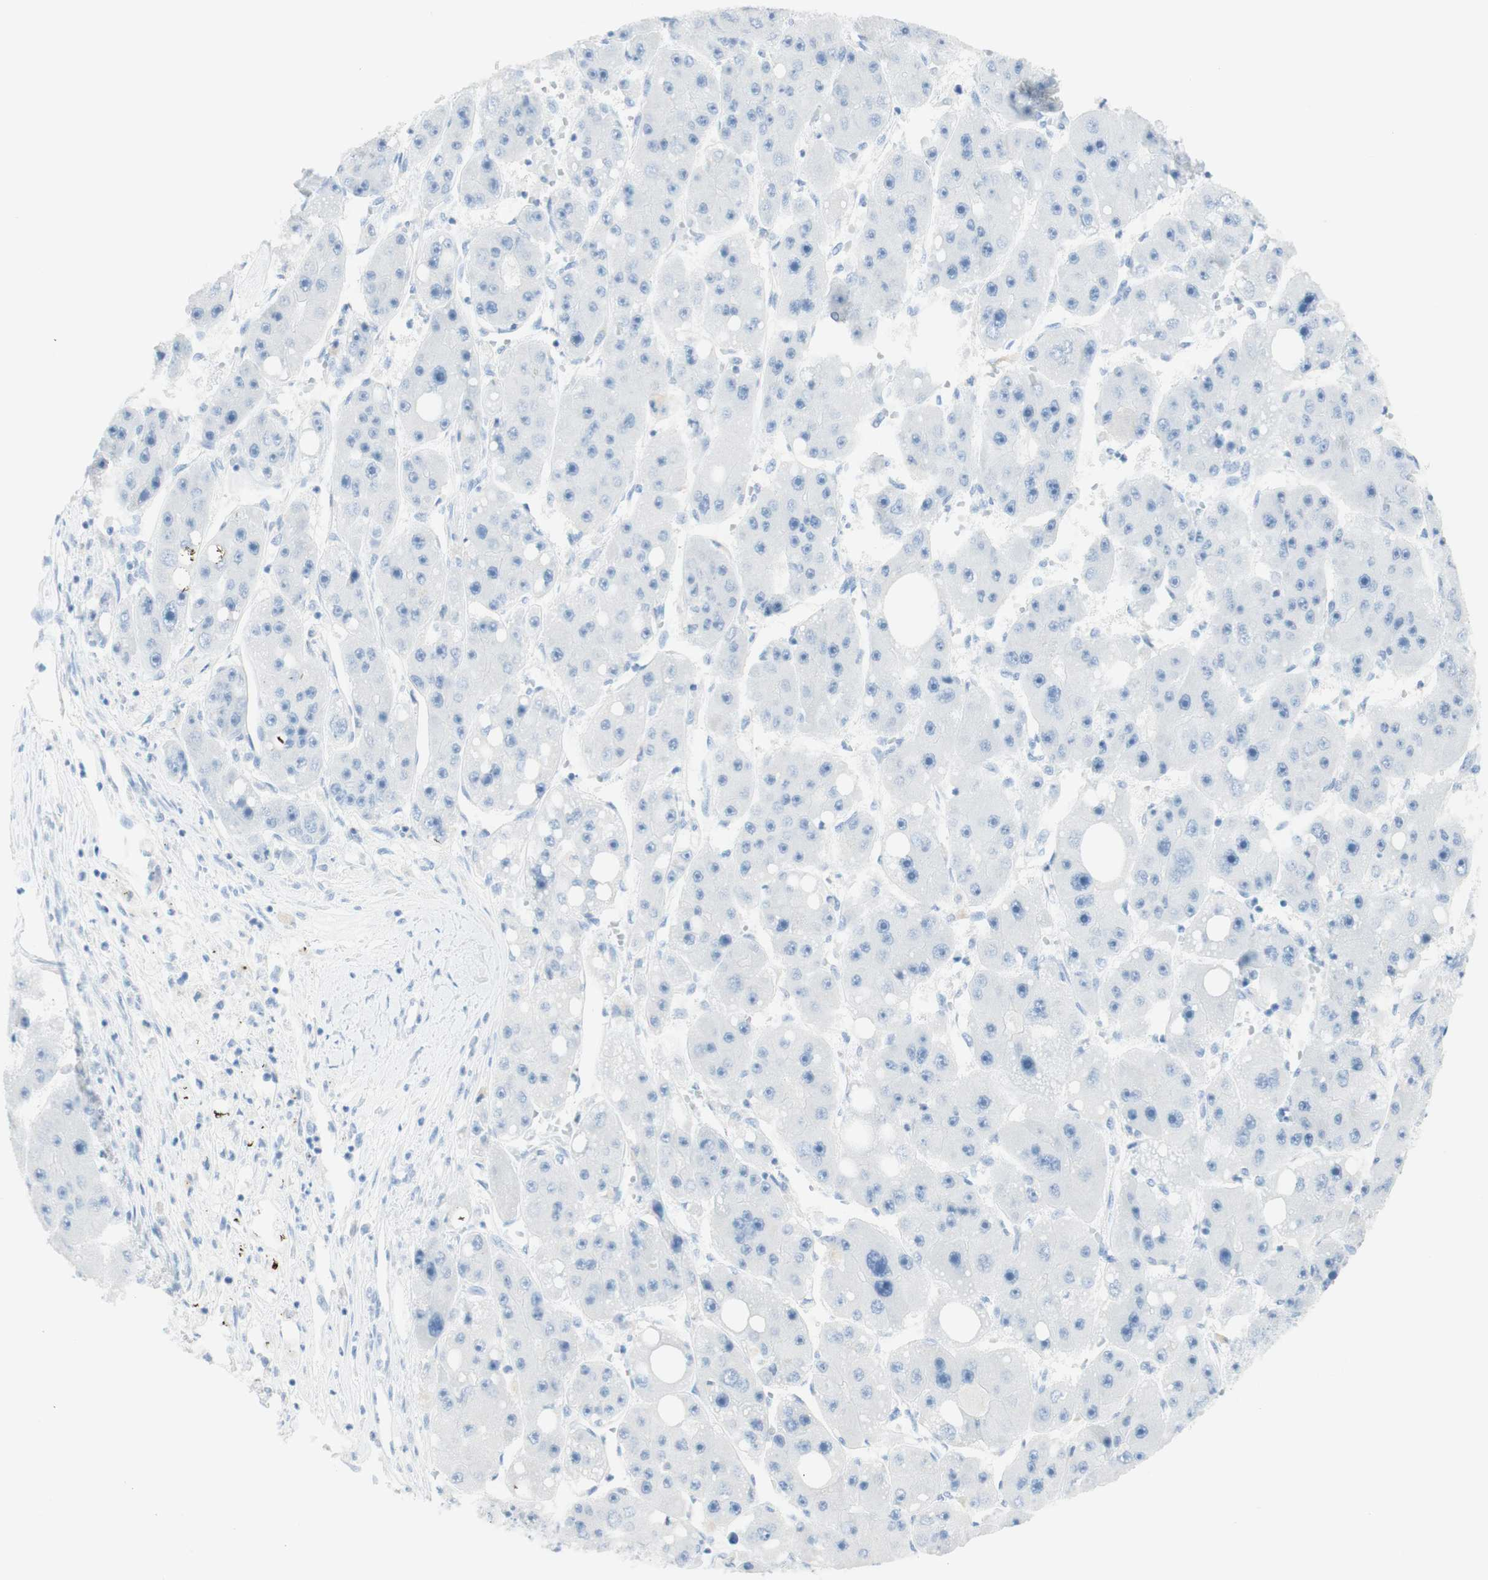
{"staining": {"intensity": "negative", "quantity": "none", "location": "none"}, "tissue": "liver cancer", "cell_type": "Tumor cells", "image_type": "cancer", "snomed": [{"axis": "morphology", "description": "Carcinoma, Hepatocellular, NOS"}, {"axis": "topography", "description": "Liver"}], "caption": "There is no significant staining in tumor cells of liver cancer.", "gene": "TPO", "patient": {"sex": "female", "age": 61}}